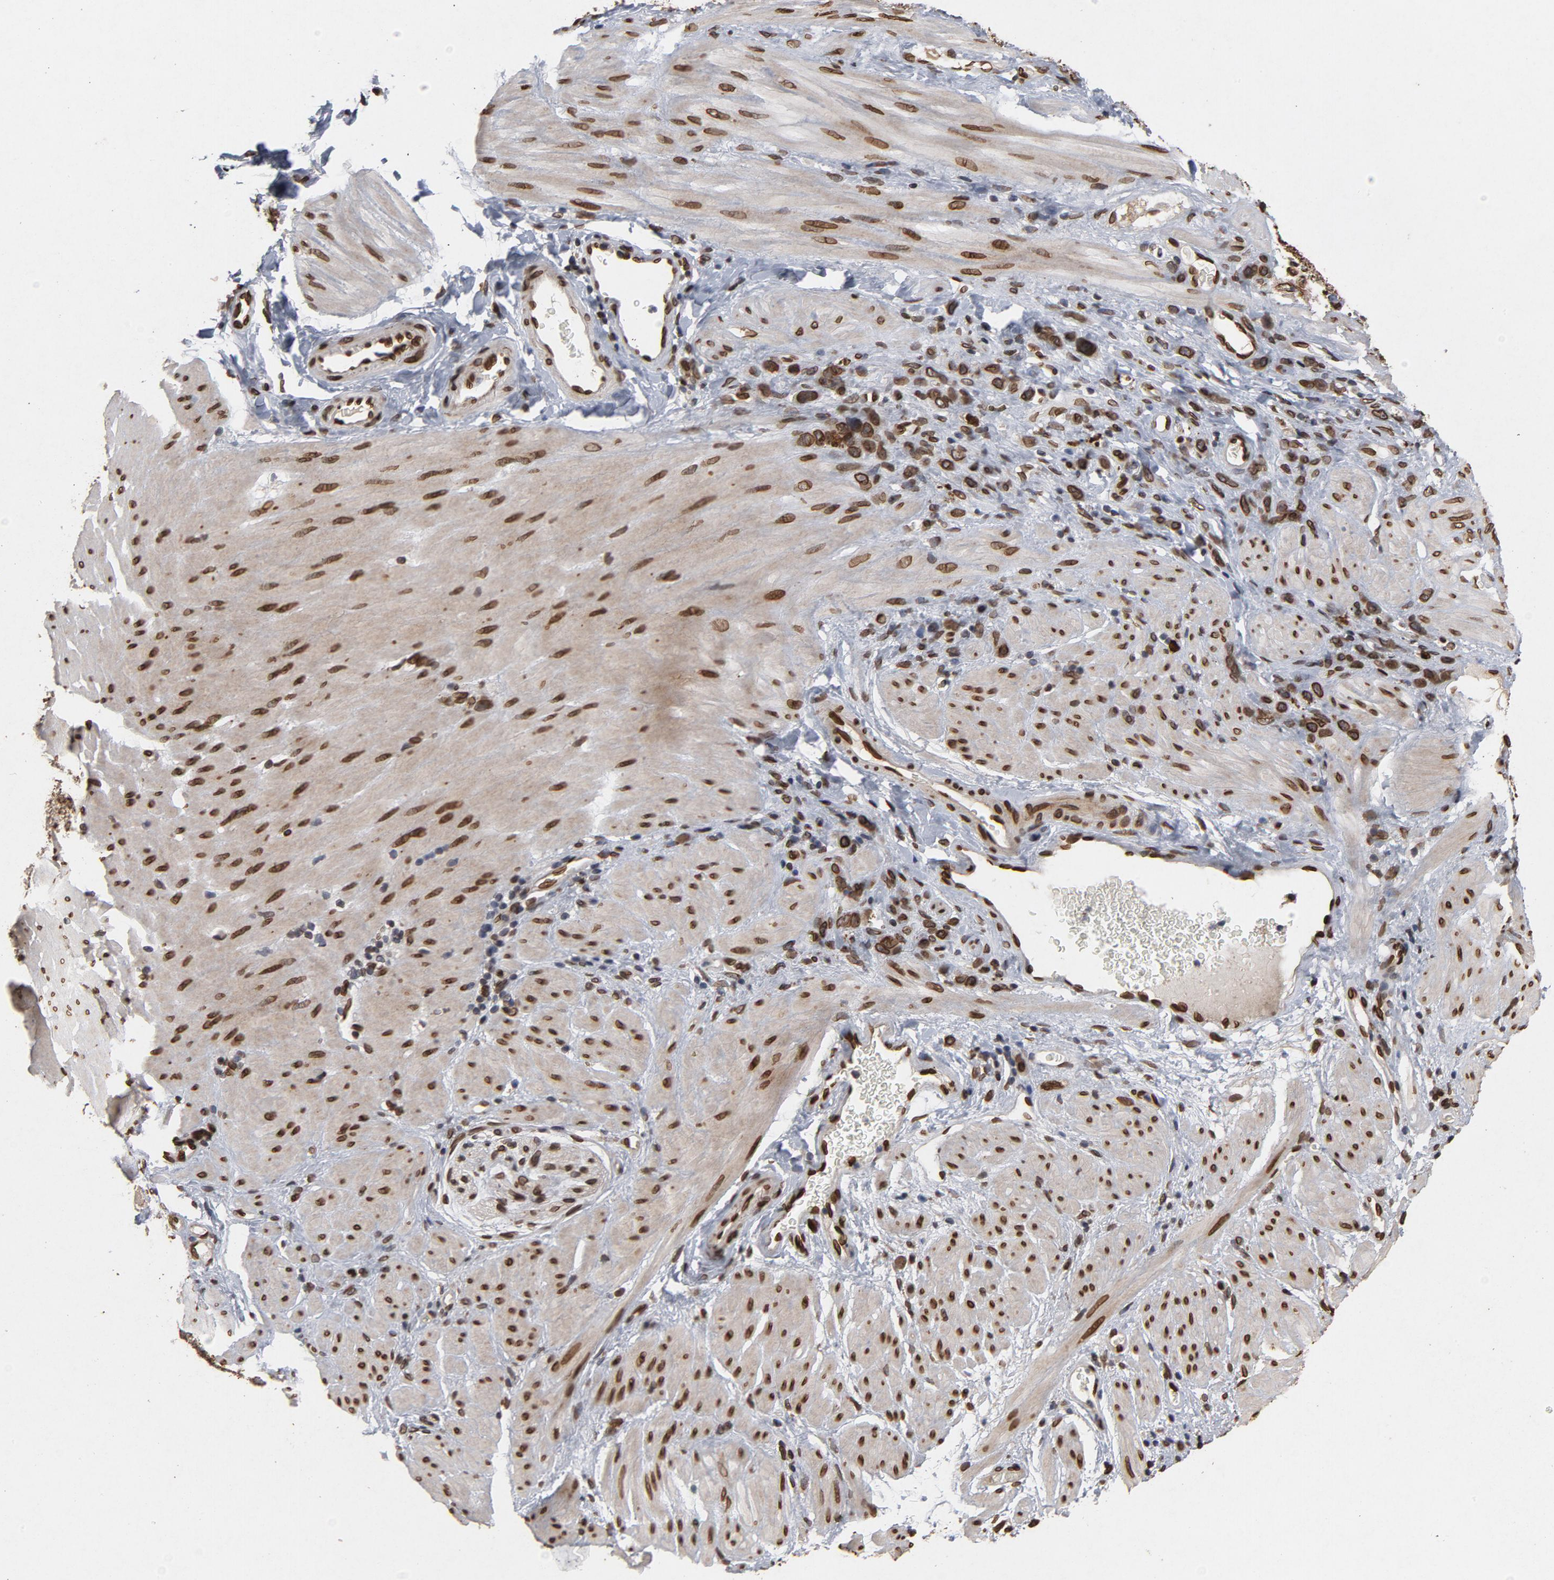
{"staining": {"intensity": "strong", "quantity": ">75%", "location": "cytoplasmic/membranous,nuclear"}, "tissue": "stomach cancer", "cell_type": "Tumor cells", "image_type": "cancer", "snomed": [{"axis": "morphology", "description": "Normal tissue, NOS"}, {"axis": "morphology", "description": "Adenocarcinoma, NOS"}, {"axis": "topography", "description": "Stomach"}], "caption": "IHC (DAB (3,3'-diaminobenzidine)) staining of human stomach adenocarcinoma demonstrates strong cytoplasmic/membranous and nuclear protein staining in approximately >75% of tumor cells.", "gene": "LMNA", "patient": {"sex": "male", "age": 82}}